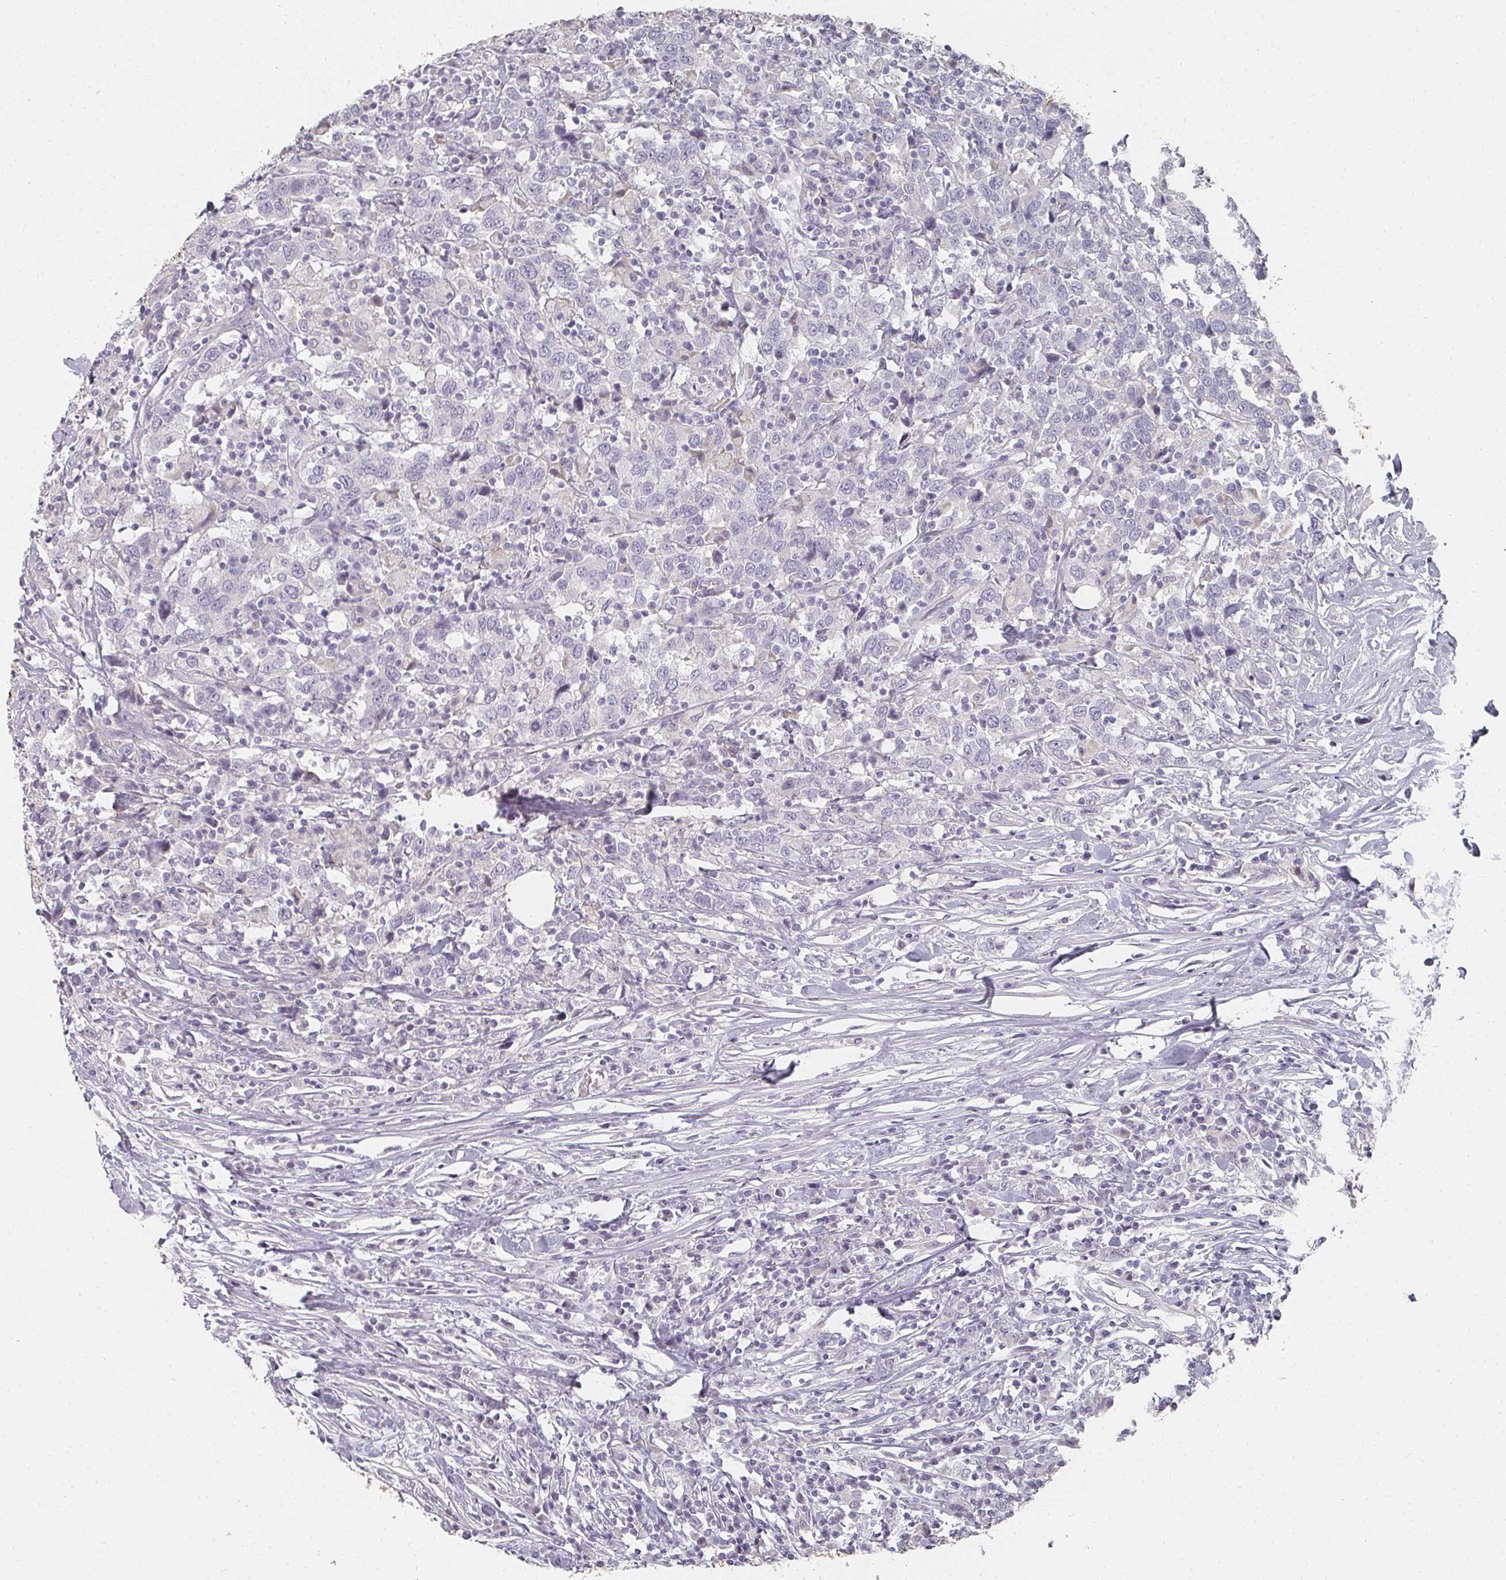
{"staining": {"intensity": "negative", "quantity": "none", "location": "none"}, "tissue": "urothelial cancer", "cell_type": "Tumor cells", "image_type": "cancer", "snomed": [{"axis": "morphology", "description": "Urothelial carcinoma, High grade"}, {"axis": "topography", "description": "Urinary bladder"}], "caption": "Immunohistochemistry (IHC) image of neoplastic tissue: urothelial cancer stained with DAB (3,3'-diaminobenzidine) shows no significant protein staining in tumor cells.", "gene": "SHISA2", "patient": {"sex": "male", "age": 61}}